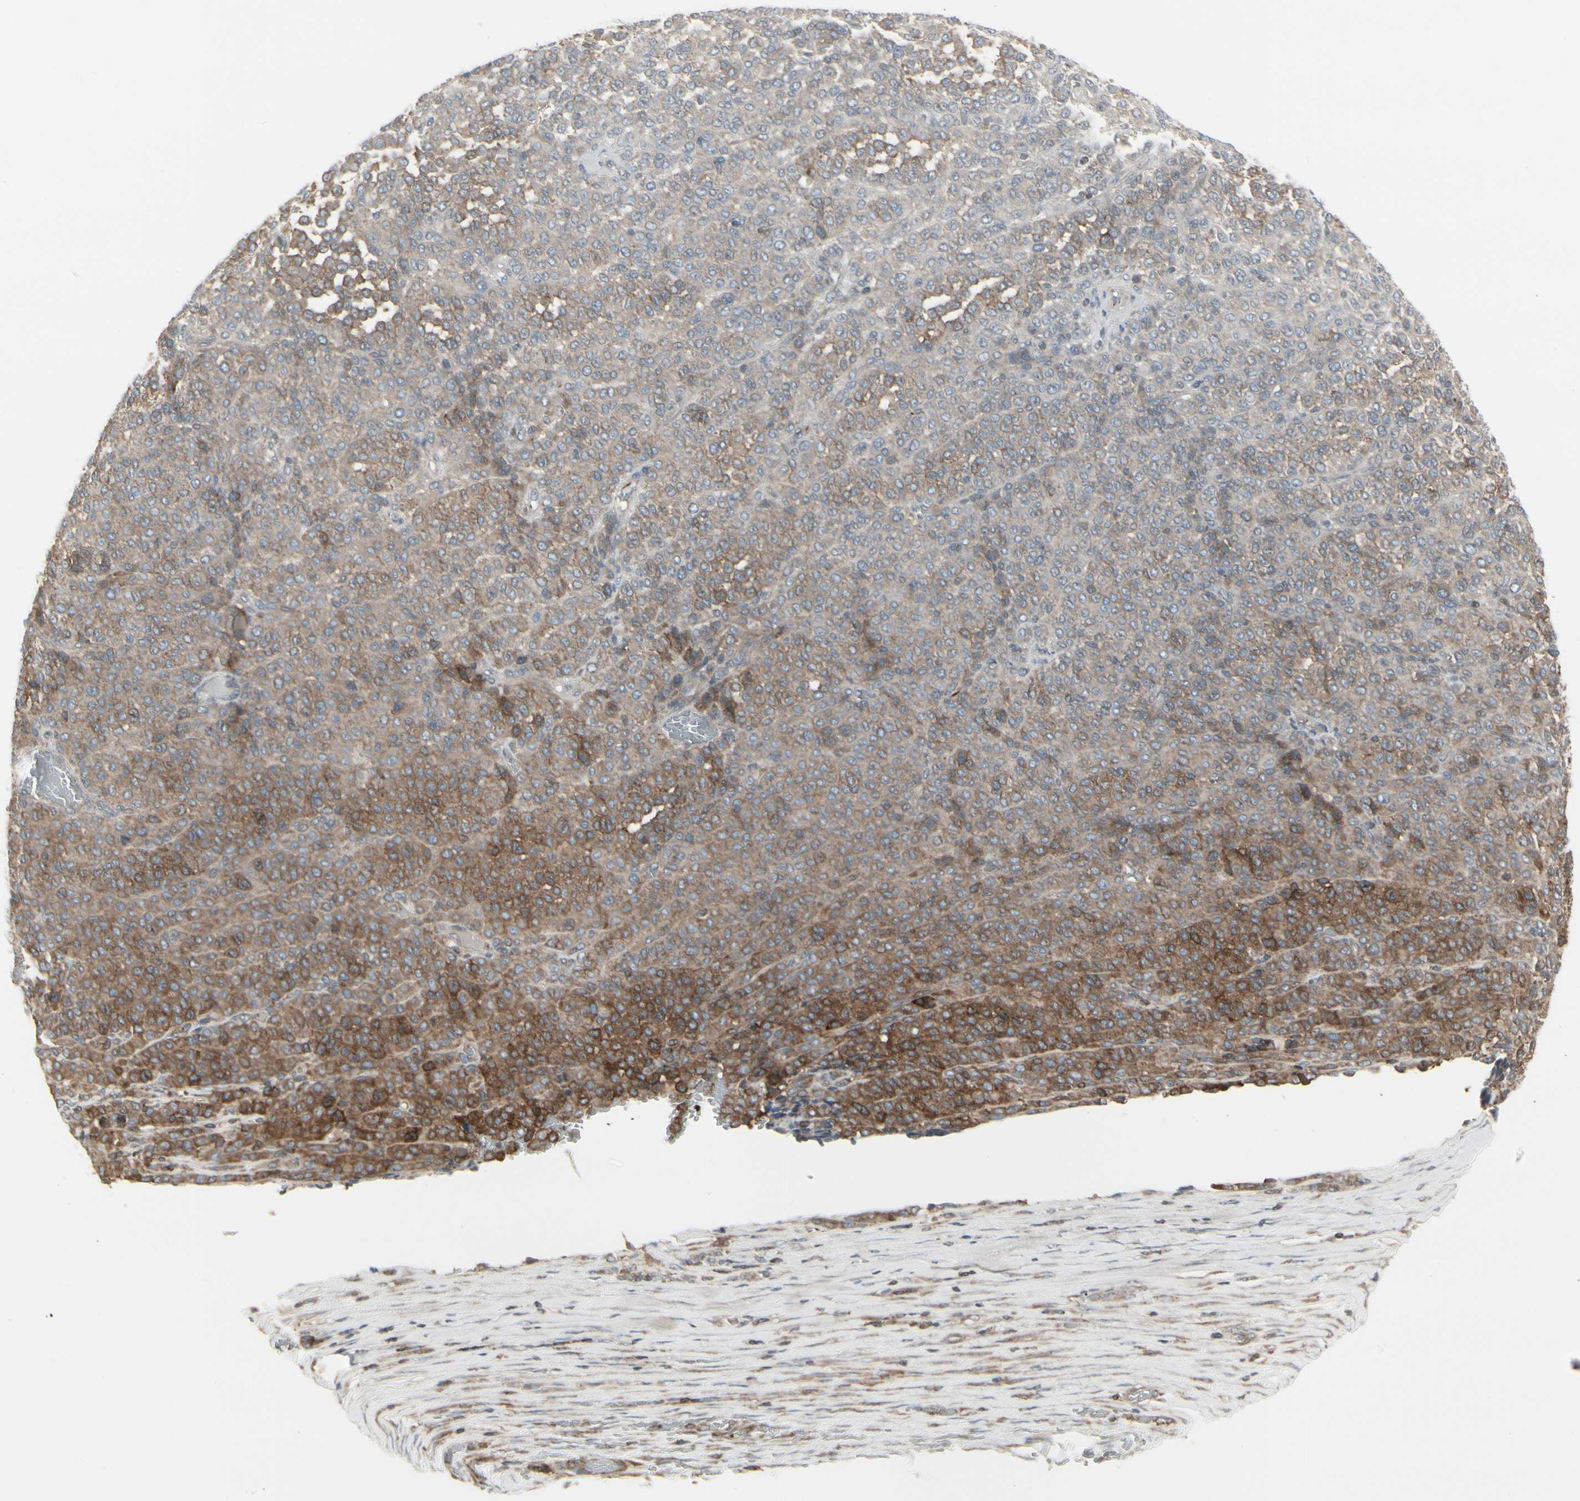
{"staining": {"intensity": "moderate", "quantity": ">75%", "location": "cytoplasmic/membranous"}, "tissue": "melanoma", "cell_type": "Tumor cells", "image_type": "cancer", "snomed": [{"axis": "morphology", "description": "Malignant melanoma, Metastatic site"}, {"axis": "topography", "description": "Pancreas"}], "caption": "Moderate cytoplasmic/membranous staining is present in about >75% of tumor cells in melanoma.", "gene": "EPS15", "patient": {"sex": "female", "age": 30}}